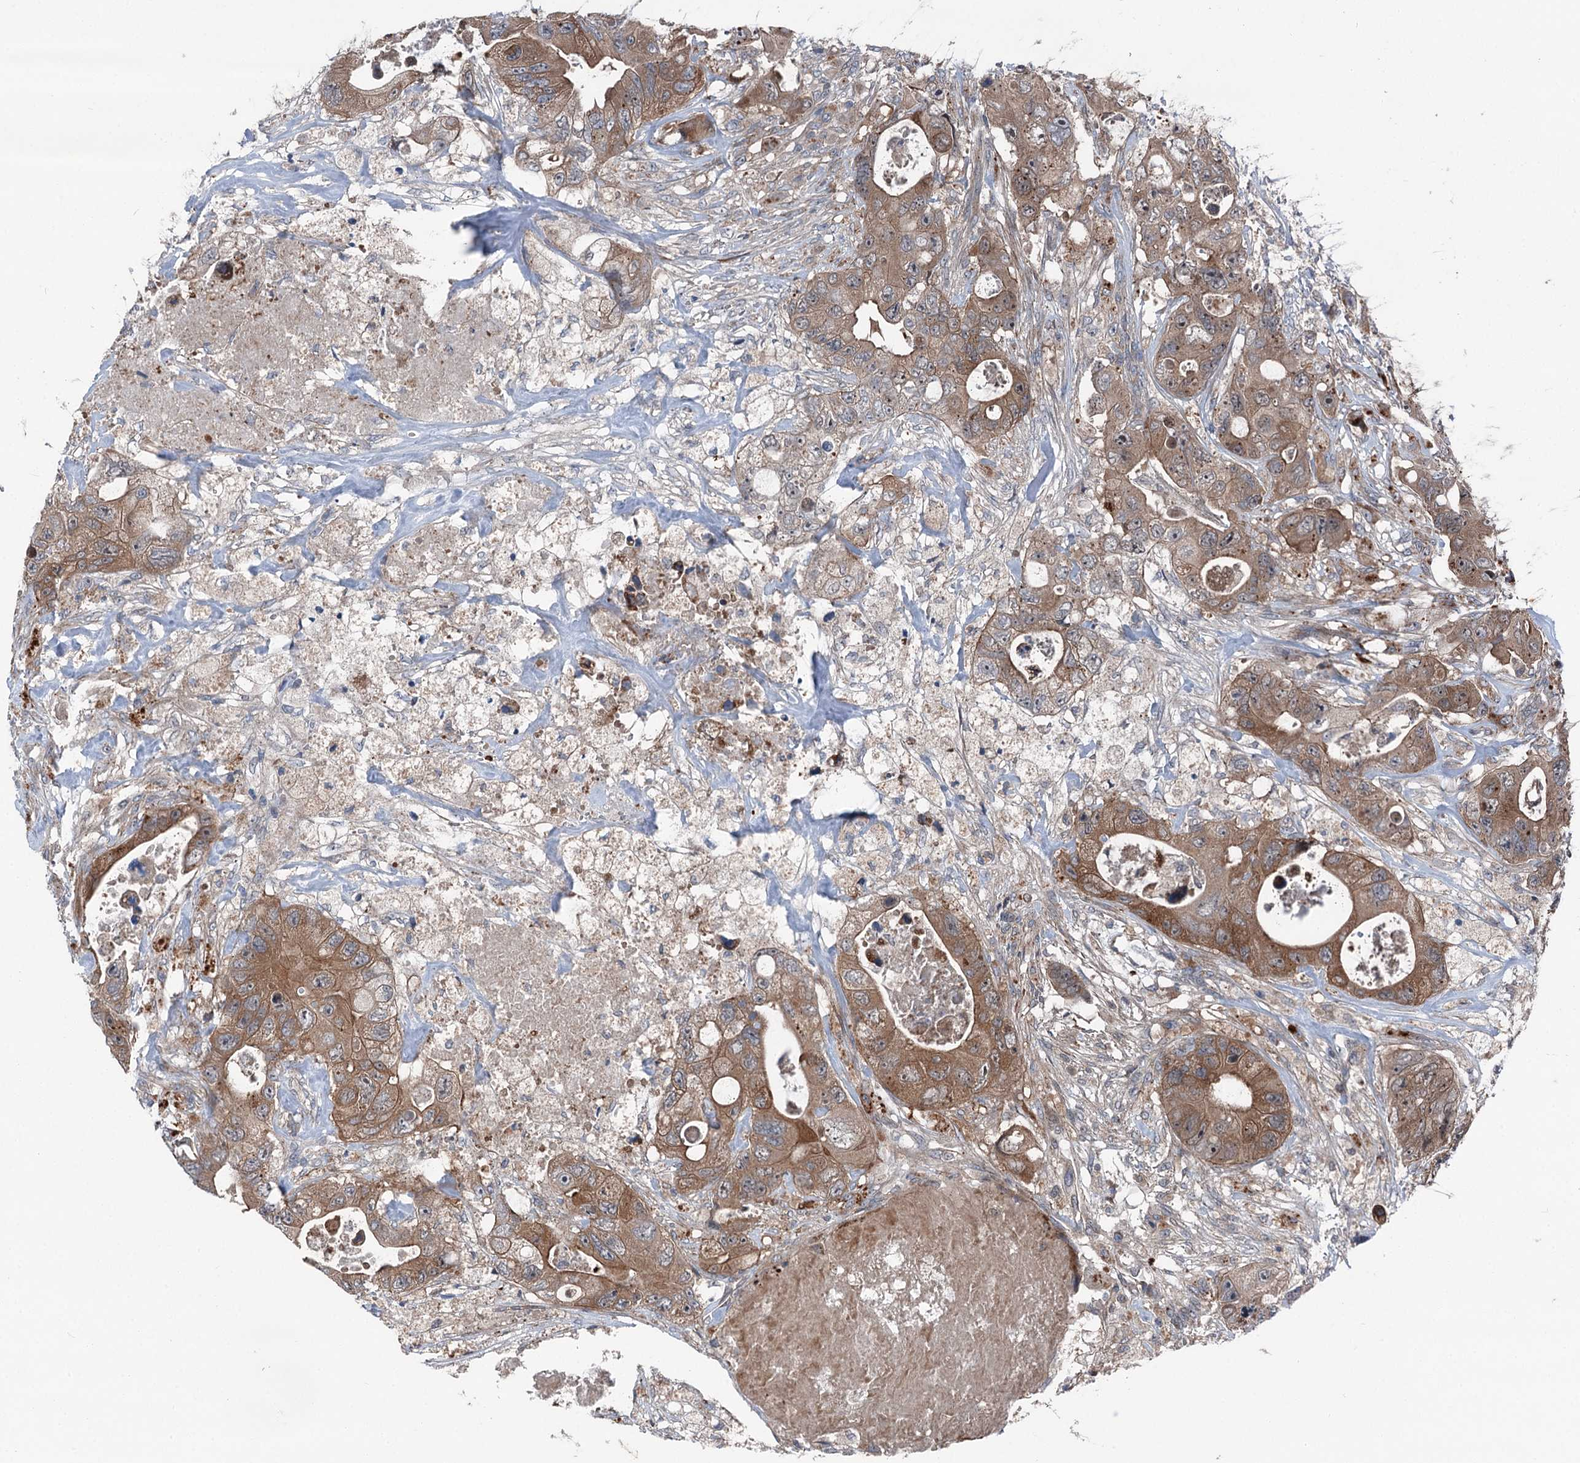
{"staining": {"intensity": "moderate", "quantity": ">75%", "location": "cytoplasmic/membranous"}, "tissue": "colorectal cancer", "cell_type": "Tumor cells", "image_type": "cancer", "snomed": [{"axis": "morphology", "description": "Adenocarcinoma, NOS"}, {"axis": "topography", "description": "Colon"}], "caption": "Tumor cells exhibit medium levels of moderate cytoplasmic/membranous staining in about >75% of cells in human adenocarcinoma (colorectal).", "gene": "POLR1D", "patient": {"sex": "female", "age": 46}}